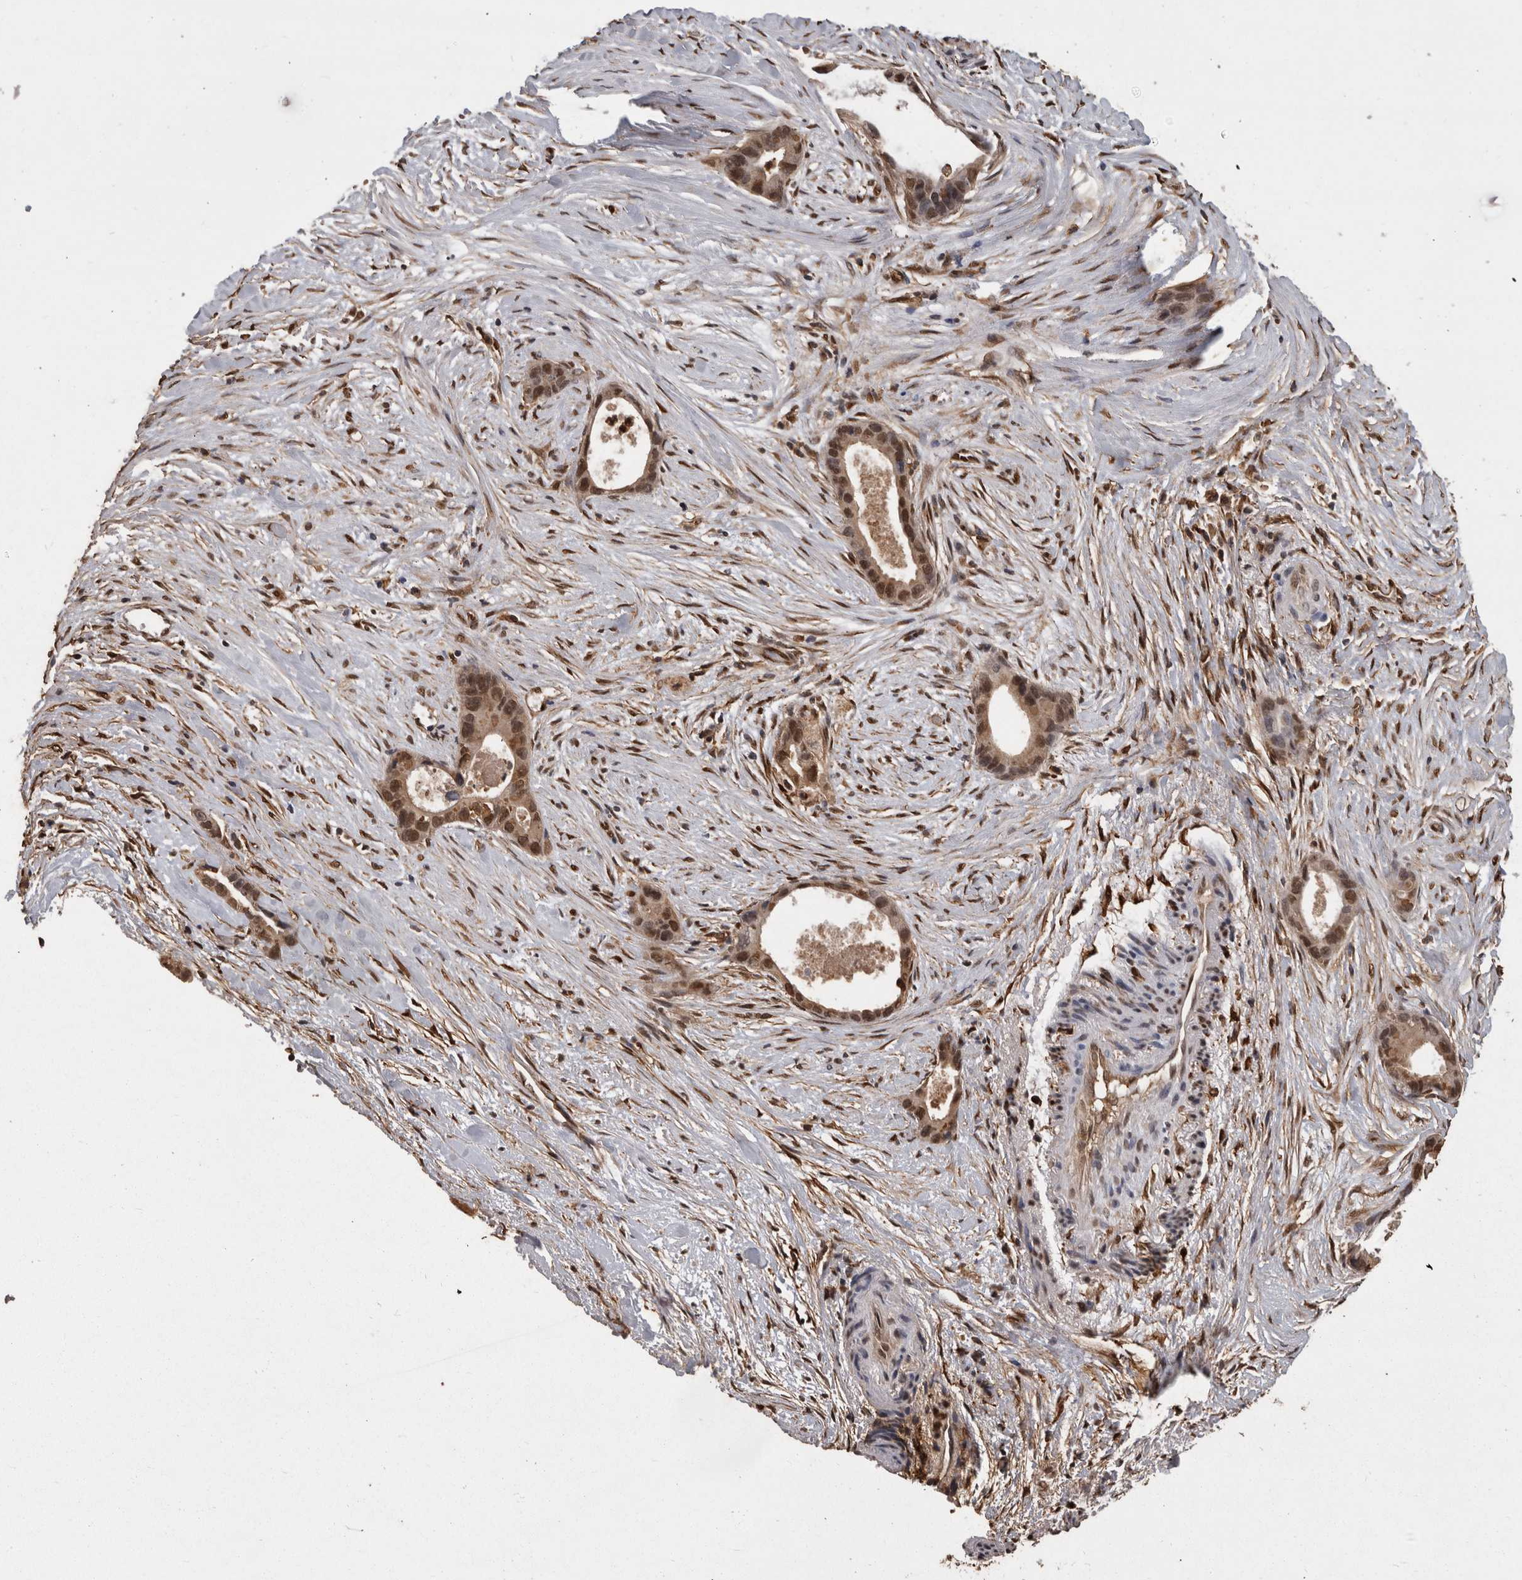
{"staining": {"intensity": "moderate", "quantity": ">75%", "location": "cytoplasmic/membranous,nuclear"}, "tissue": "liver cancer", "cell_type": "Tumor cells", "image_type": "cancer", "snomed": [{"axis": "morphology", "description": "Cholangiocarcinoma"}, {"axis": "topography", "description": "Liver"}], "caption": "Human liver cancer (cholangiocarcinoma) stained with a protein marker demonstrates moderate staining in tumor cells.", "gene": "LXN", "patient": {"sex": "female", "age": 55}}